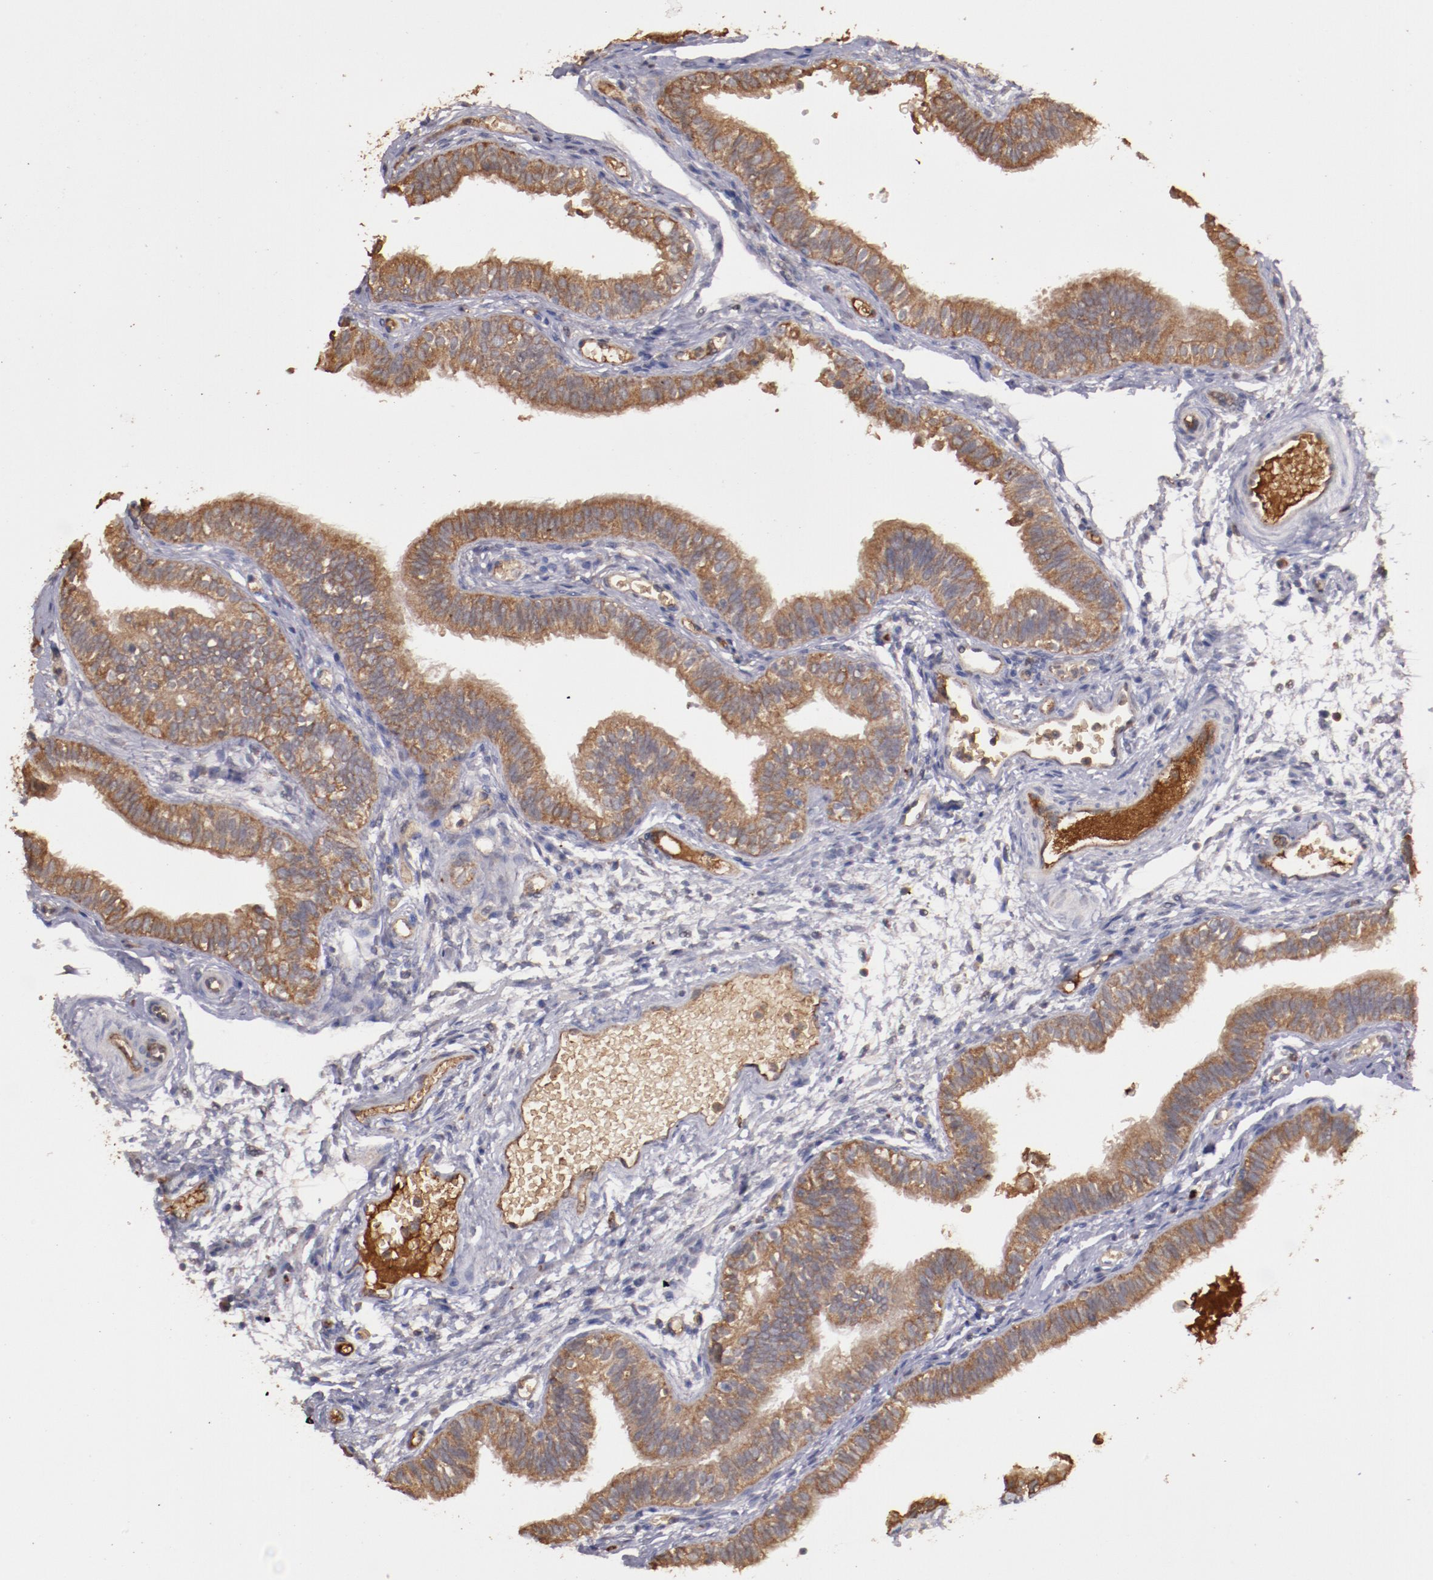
{"staining": {"intensity": "moderate", "quantity": ">75%", "location": "cytoplasmic/membranous"}, "tissue": "fallopian tube", "cell_type": "Glandular cells", "image_type": "normal", "snomed": [{"axis": "morphology", "description": "Normal tissue, NOS"}, {"axis": "morphology", "description": "Dermoid, NOS"}, {"axis": "topography", "description": "Fallopian tube"}], "caption": "Protein expression analysis of unremarkable fallopian tube shows moderate cytoplasmic/membranous expression in about >75% of glandular cells. (DAB (3,3'-diaminobenzidine) = brown stain, brightfield microscopy at high magnification).", "gene": "SRRD", "patient": {"sex": "female", "age": 33}}